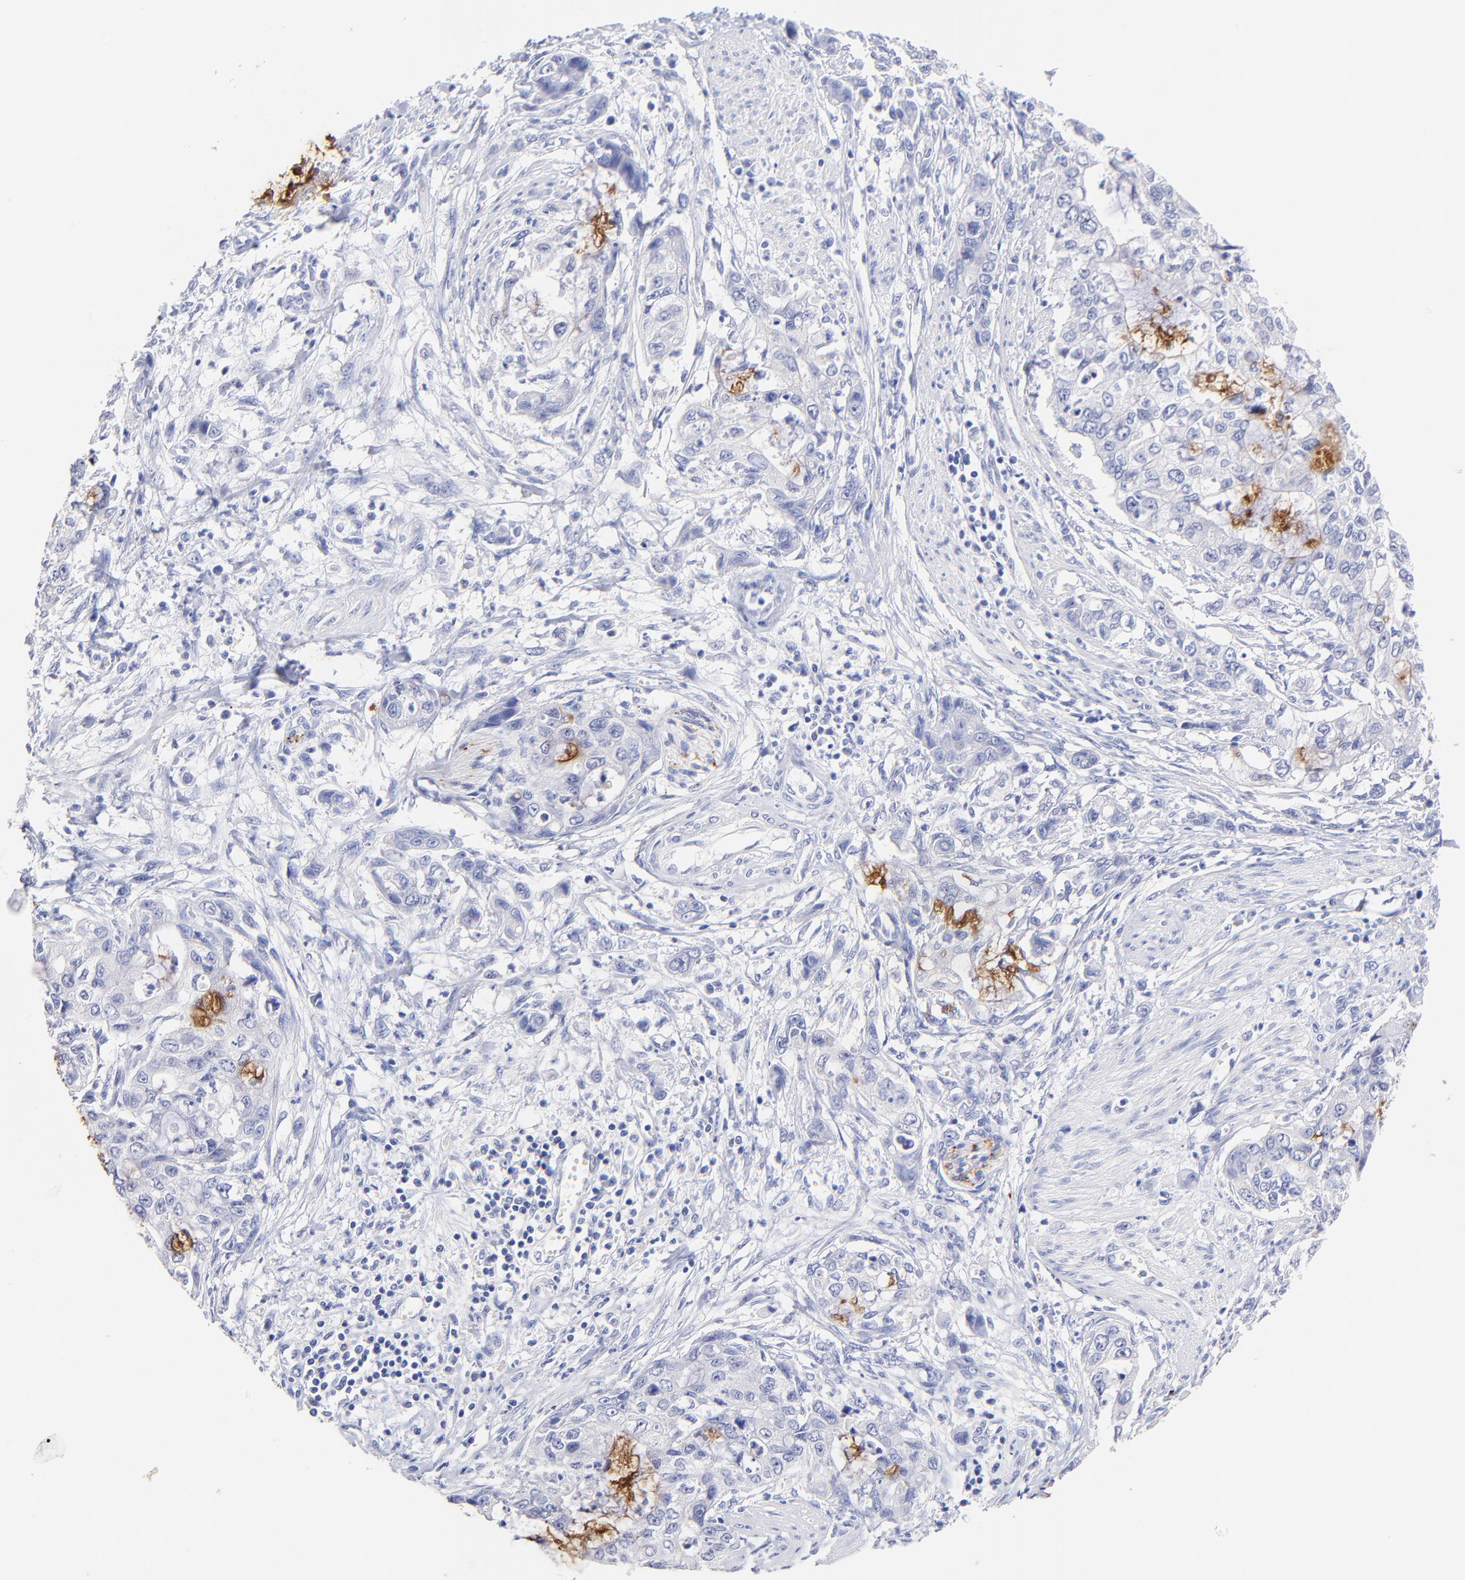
{"staining": {"intensity": "moderate", "quantity": "<25%", "location": "cytoplasmic/membranous"}, "tissue": "stomach cancer", "cell_type": "Tumor cells", "image_type": "cancer", "snomed": [{"axis": "morphology", "description": "Adenocarcinoma, NOS"}, {"axis": "topography", "description": "Stomach, upper"}], "caption": "IHC of stomach cancer reveals low levels of moderate cytoplasmic/membranous staining in approximately <25% of tumor cells.", "gene": "RAB3A", "patient": {"sex": "female", "age": 52}}